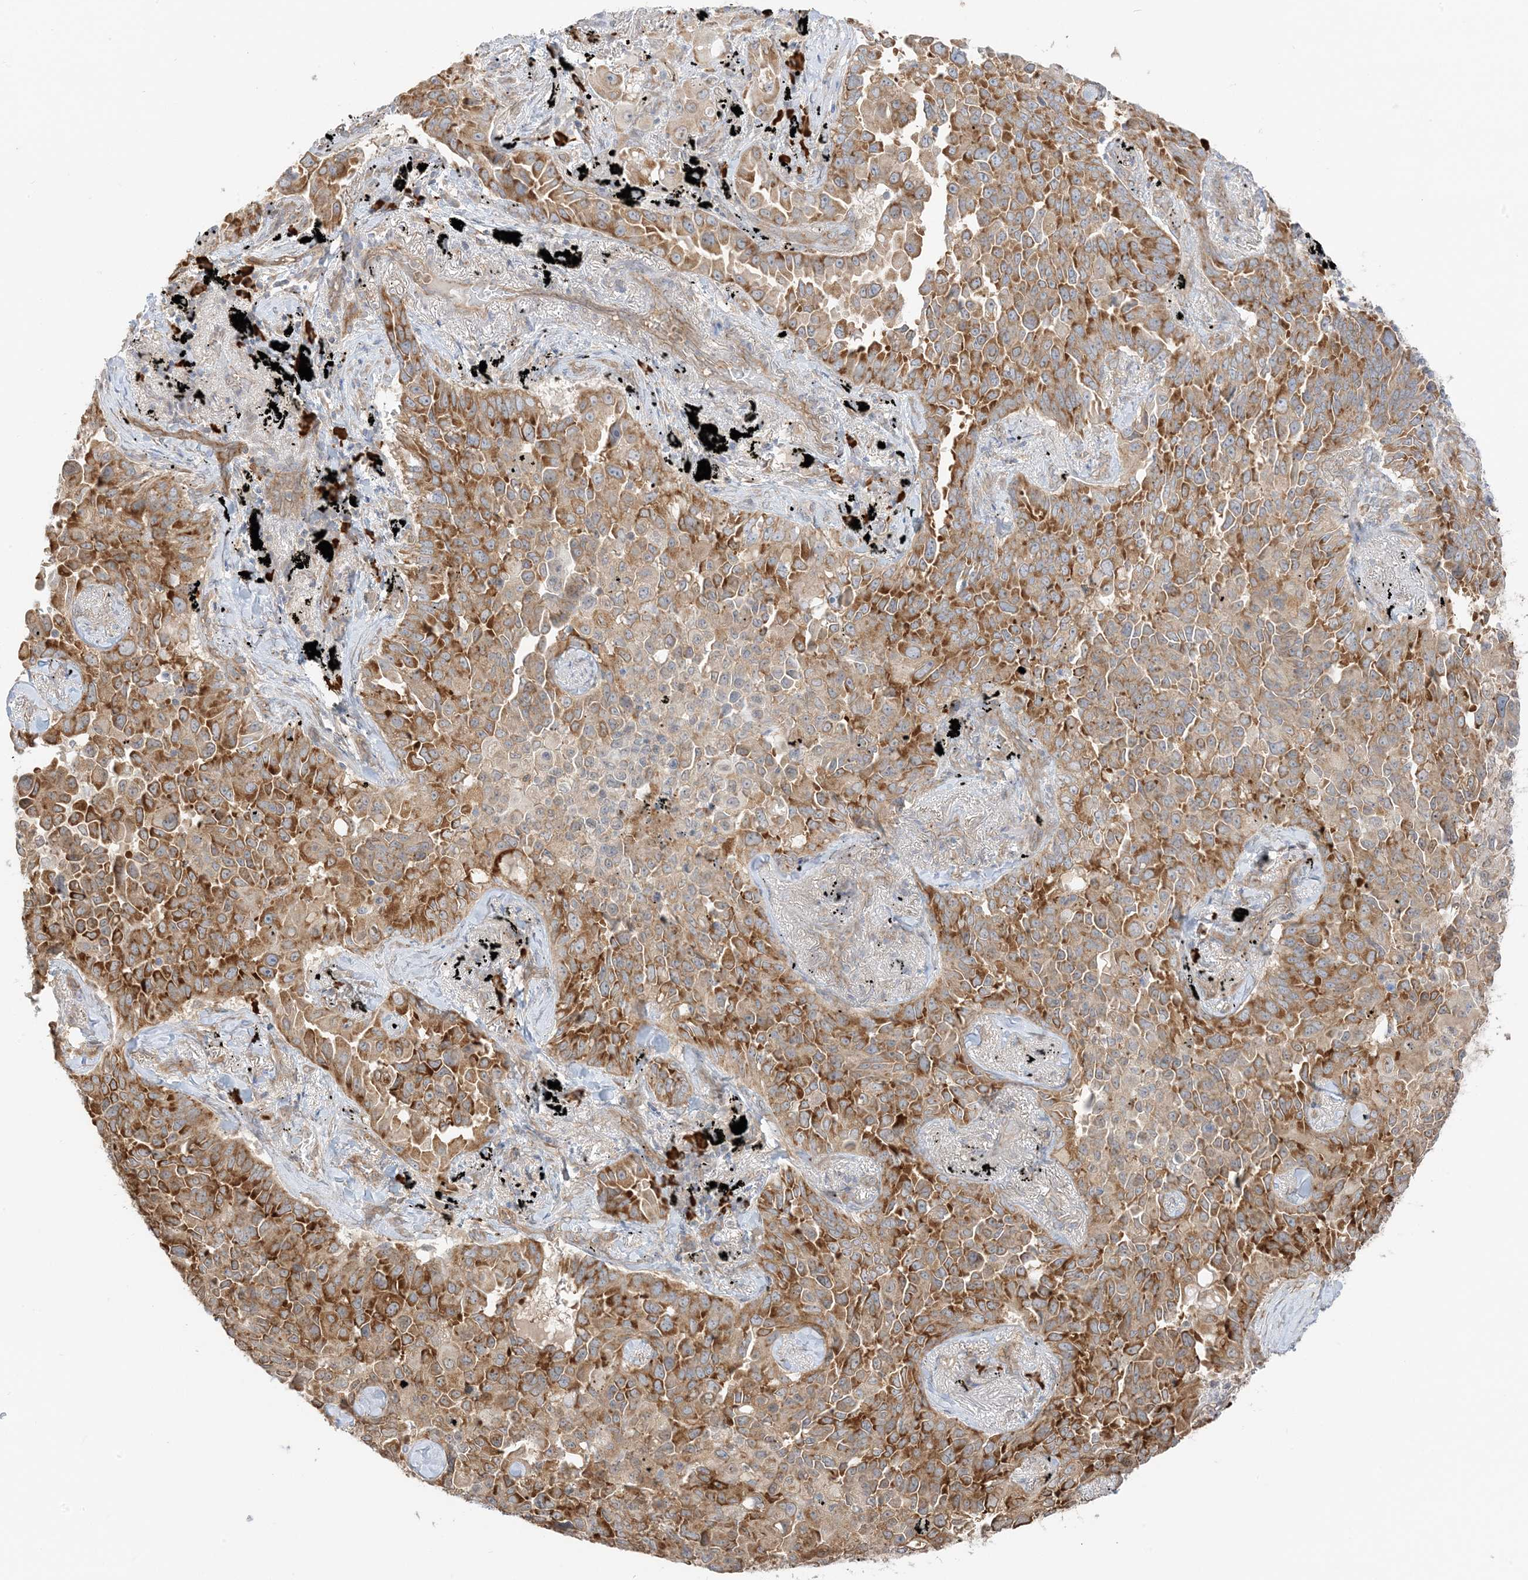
{"staining": {"intensity": "moderate", "quantity": ">75%", "location": "cytoplasmic/membranous"}, "tissue": "lung cancer", "cell_type": "Tumor cells", "image_type": "cancer", "snomed": [{"axis": "morphology", "description": "Adenocarcinoma, NOS"}, {"axis": "topography", "description": "Lung"}], "caption": "Immunohistochemistry (DAB (3,3'-diaminobenzidine)) staining of human adenocarcinoma (lung) exhibits moderate cytoplasmic/membranous protein staining in approximately >75% of tumor cells.", "gene": "UBAP2L", "patient": {"sex": "female", "age": 67}}